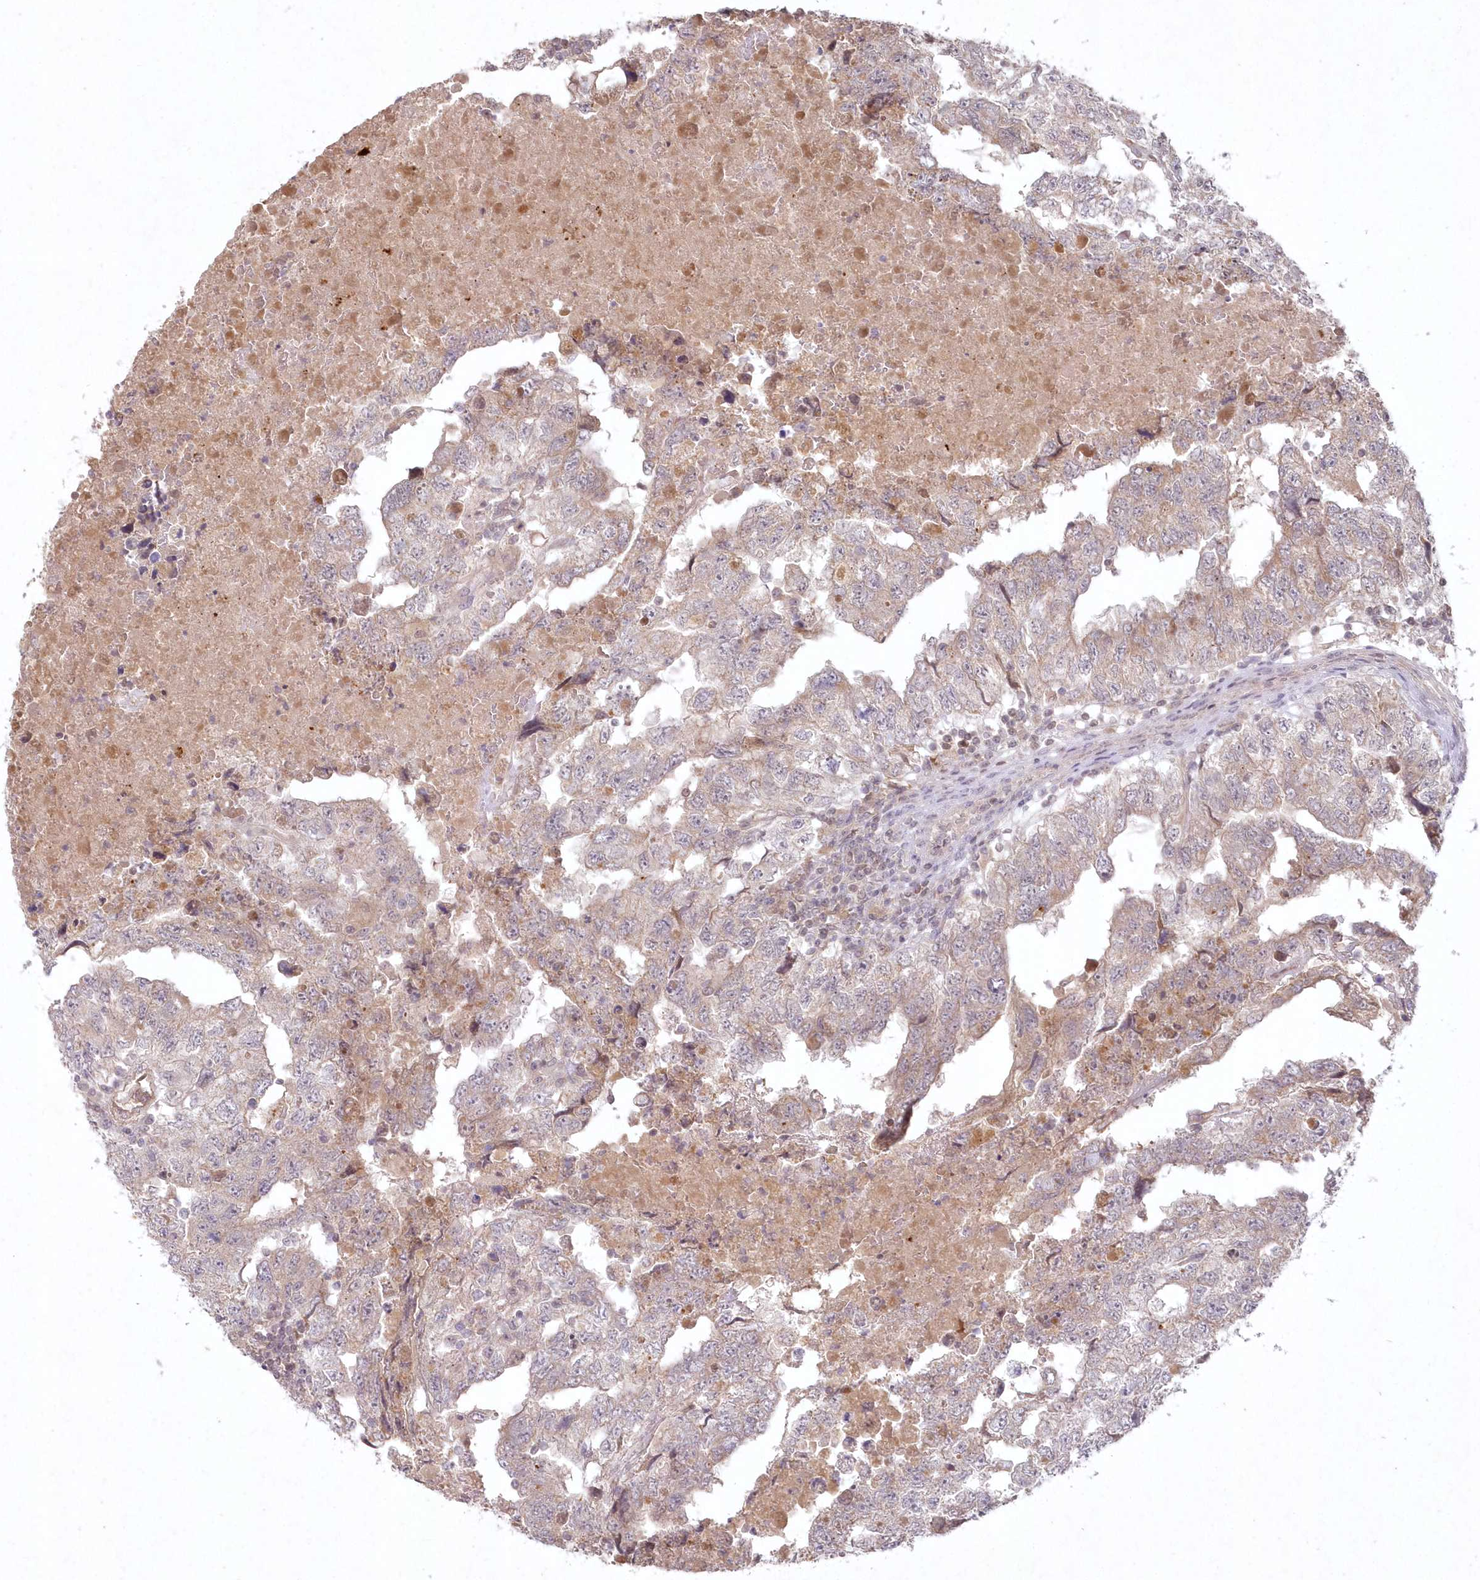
{"staining": {"intensity": "weak", "quantity": "<25%", "location": "cytoplasmic/membranous"}, "tissue": "testis cancer", "cell_type": "Tumor cells", "image_type": "cancer", "snomed": [{"axis": "morphology", "description": "Carcinoma, Embryonal, NOS"}, {"axis": "topography", "description": "Testis"}], "caption": "This photomicrograph is of embryonal carcinoma (testis) stained with immunohistochemistry to label a protein in brown with the nuclei are counter-stained blue. There is no positivity in tumor cells. (DAB (3,3'-diaminobenzidine) IHC visualized using brightfield microscopy, high magnification).", "gene": "ASCC1", "patient": {"sex": "male", "age": 36}}